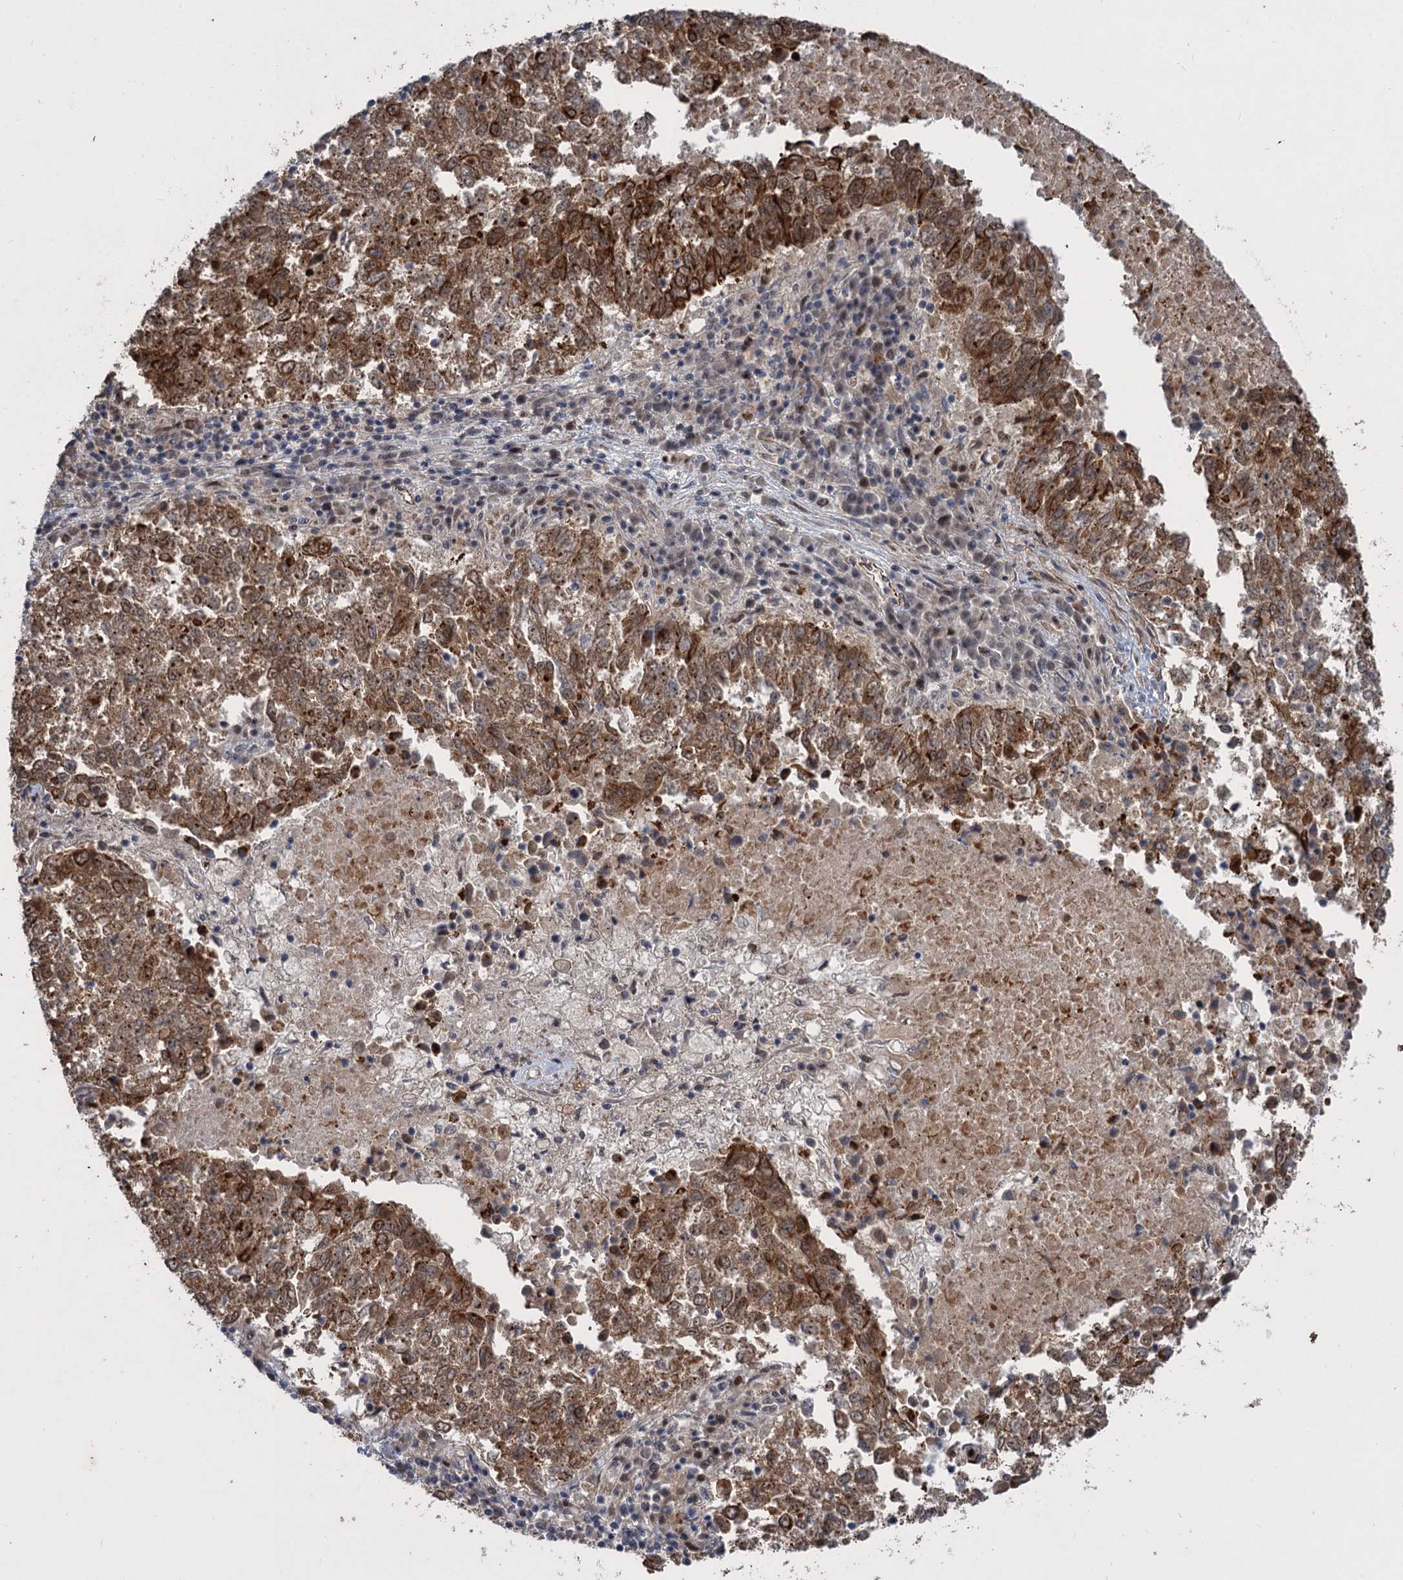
{"staining": {"intensity": "moderate", "quantity": ">75%", "location": "cytoplasmic/membranous,nuclear"}, "tissue": "lung cancer", "cell_type": "Tumor cells", "image_type": "cancer", "snomed": [{"axis": "morphology", "description": "Squamous cell carcinoma, NOS"}, {"axis": "topography", "description": "Lung"}], "caption": "Immunohistochemical staining of human lung cancer displays medium levels of moderate cytoplasmic/membranous and nuclear protein positivity in about >75% of tumor cells.", "gene": "TTC31", "patient": {"sex": "male", "age": 73}}